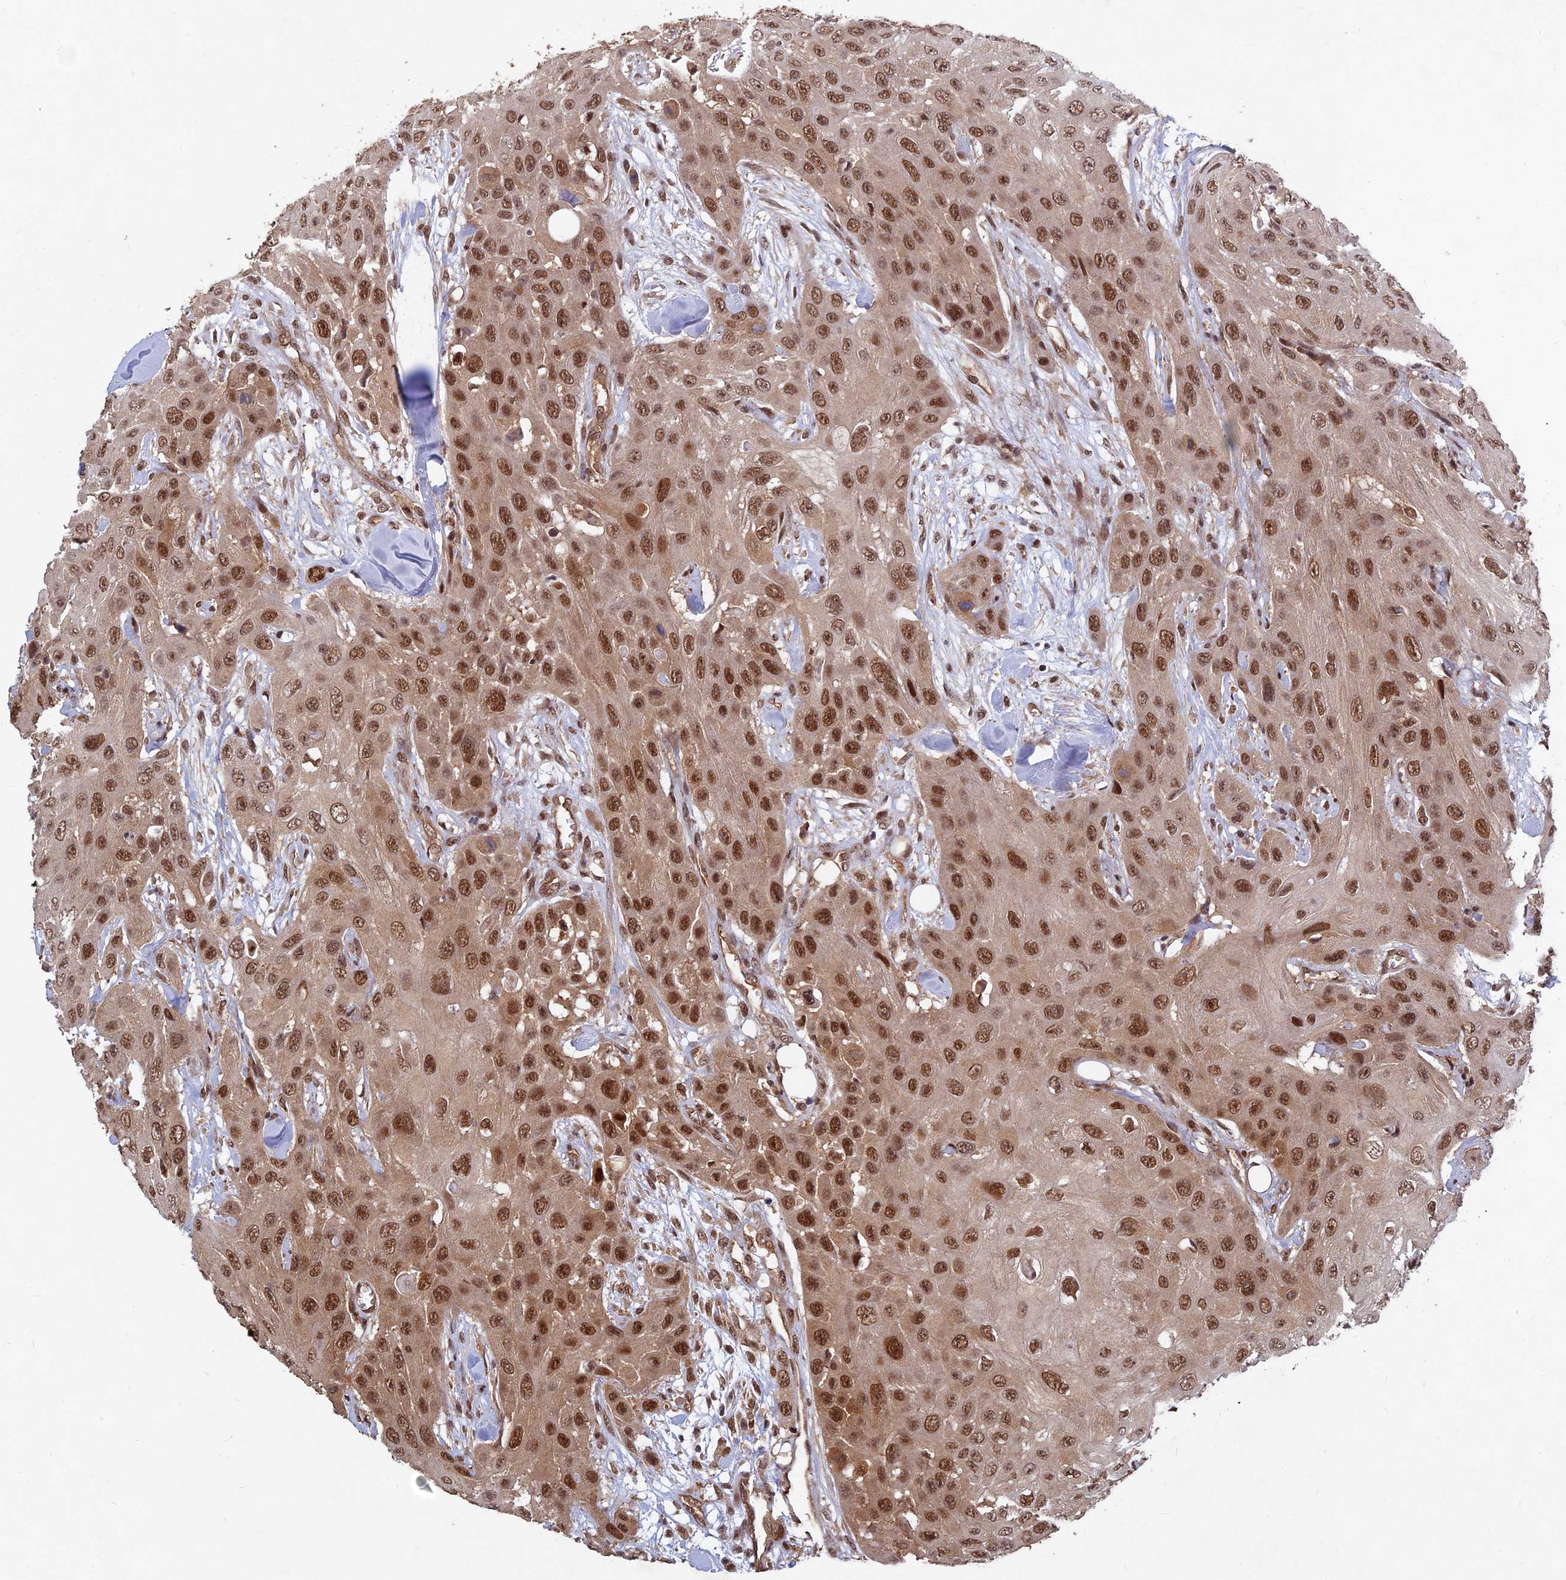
{"staining": {"intensity": "moderate", "quantity": ">75%", "location": "nuclear"}, "tissue": "head and neck cancer", "cell_type": "Tumor cells", "image_type": "cancer", "snomed": [{"axis": "morphology", "description": "Squamous cell carcinoma, NOS"}, {"axis": "topography", "description": "Head-Neck"}], "caption": "Immunohistochemical staining of human squamous cell carcinoma (head and neck) shows moderate nuclear protein staining in approximately >75% of tumor cells.", "gene": "FAM53C", "patient": {"sex": "male", "age": 81}}